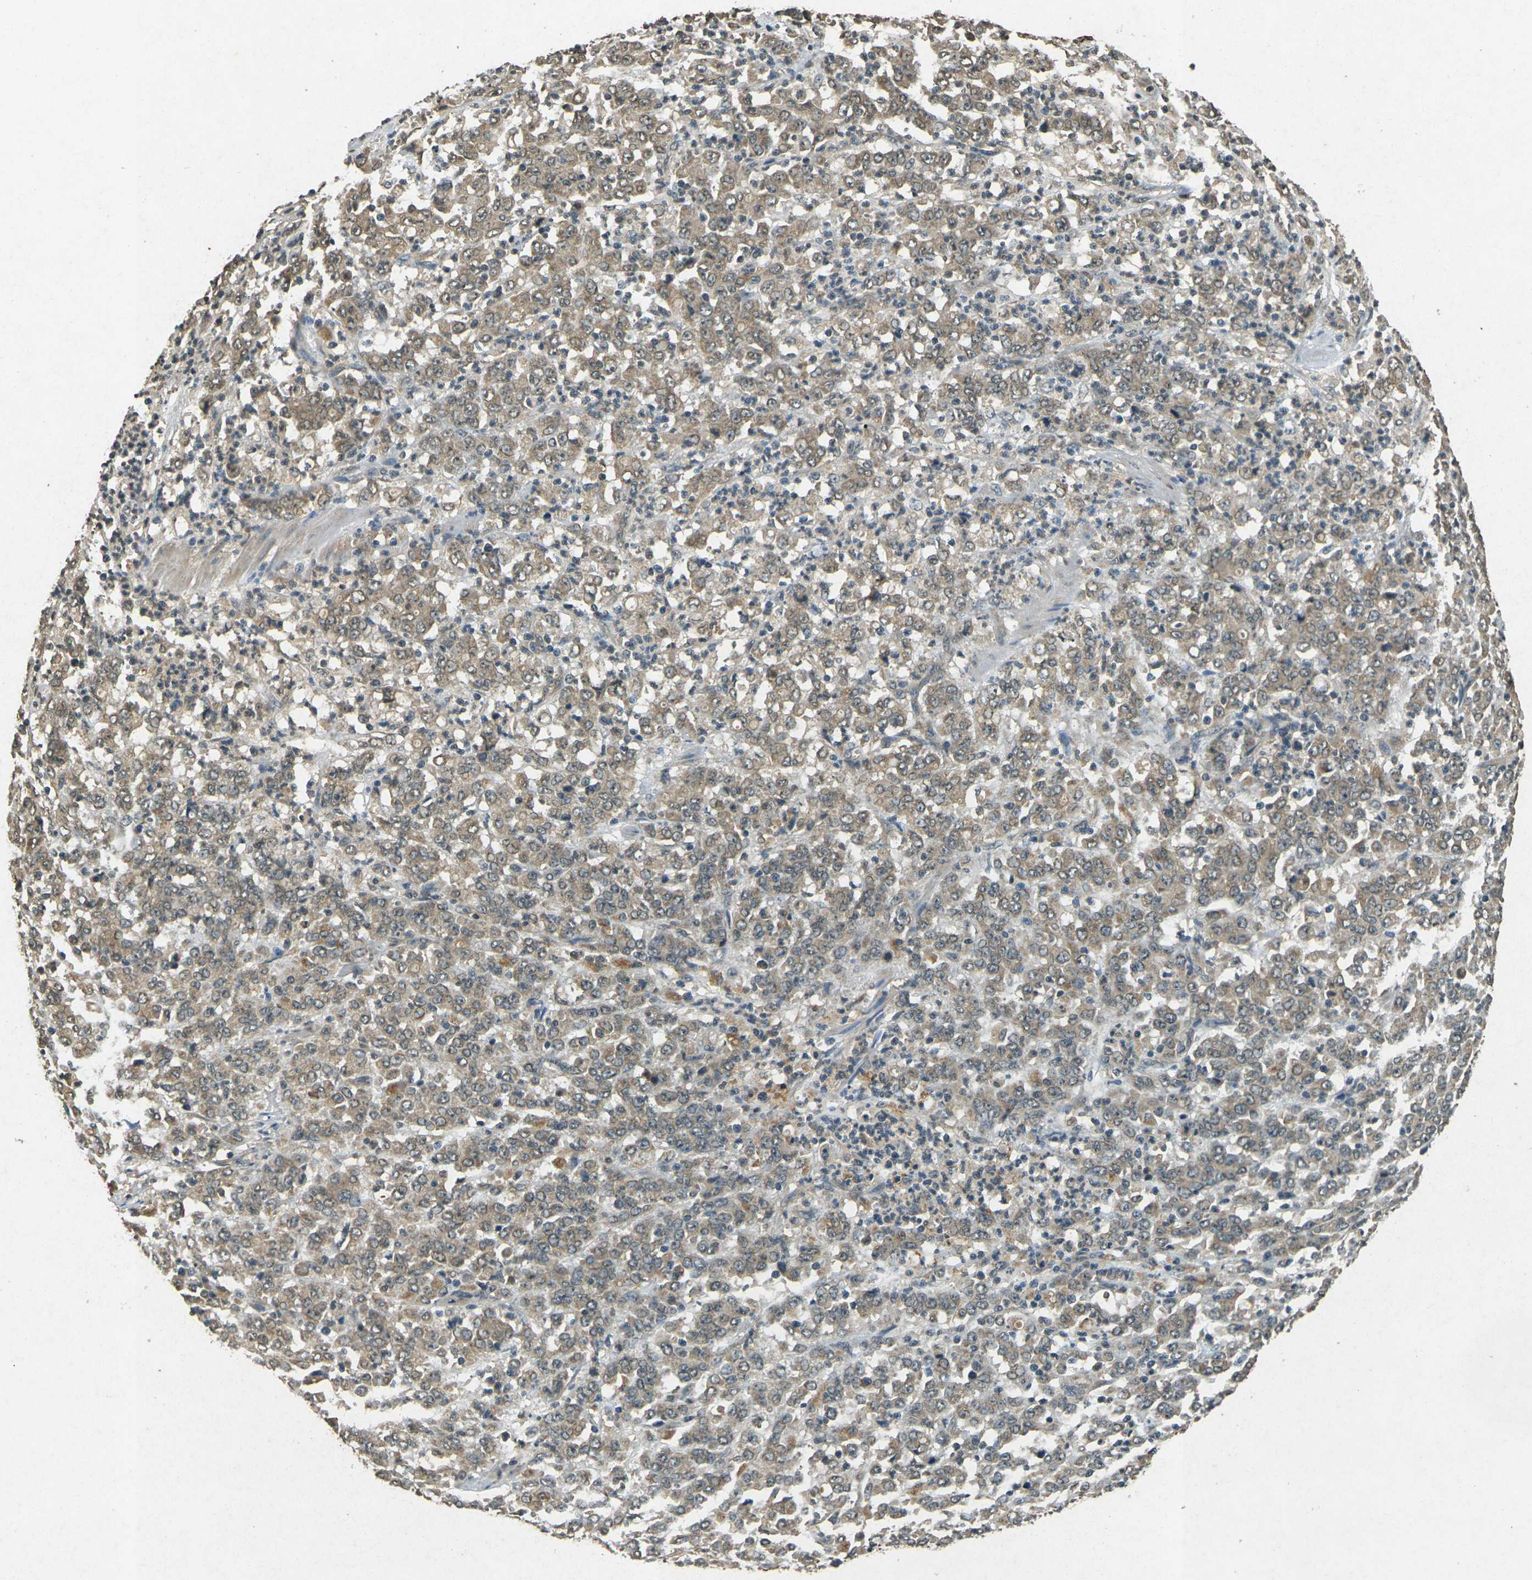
{"staining": {"intensity": "moderate", "quantity": ">75%", "location": "cytoplasmic/membranous"}, "tissue": "stomach cancer", "cell_type": "Tumor cells", "image_type": "cancer", "snomed": [{"axis": "morphology", "description": "Adenocarcinoma, NOS"}, {"axis": "topography", "description": "Stomach, lower"}], "caption": "Human stomach cancer stained with a brown dye demonstrates moderate cytoplasmic/membranous positive expression in about >75% of tumor cells.", "gene": "PDE2A", "patient": {"sex": "female", "age": 71}}